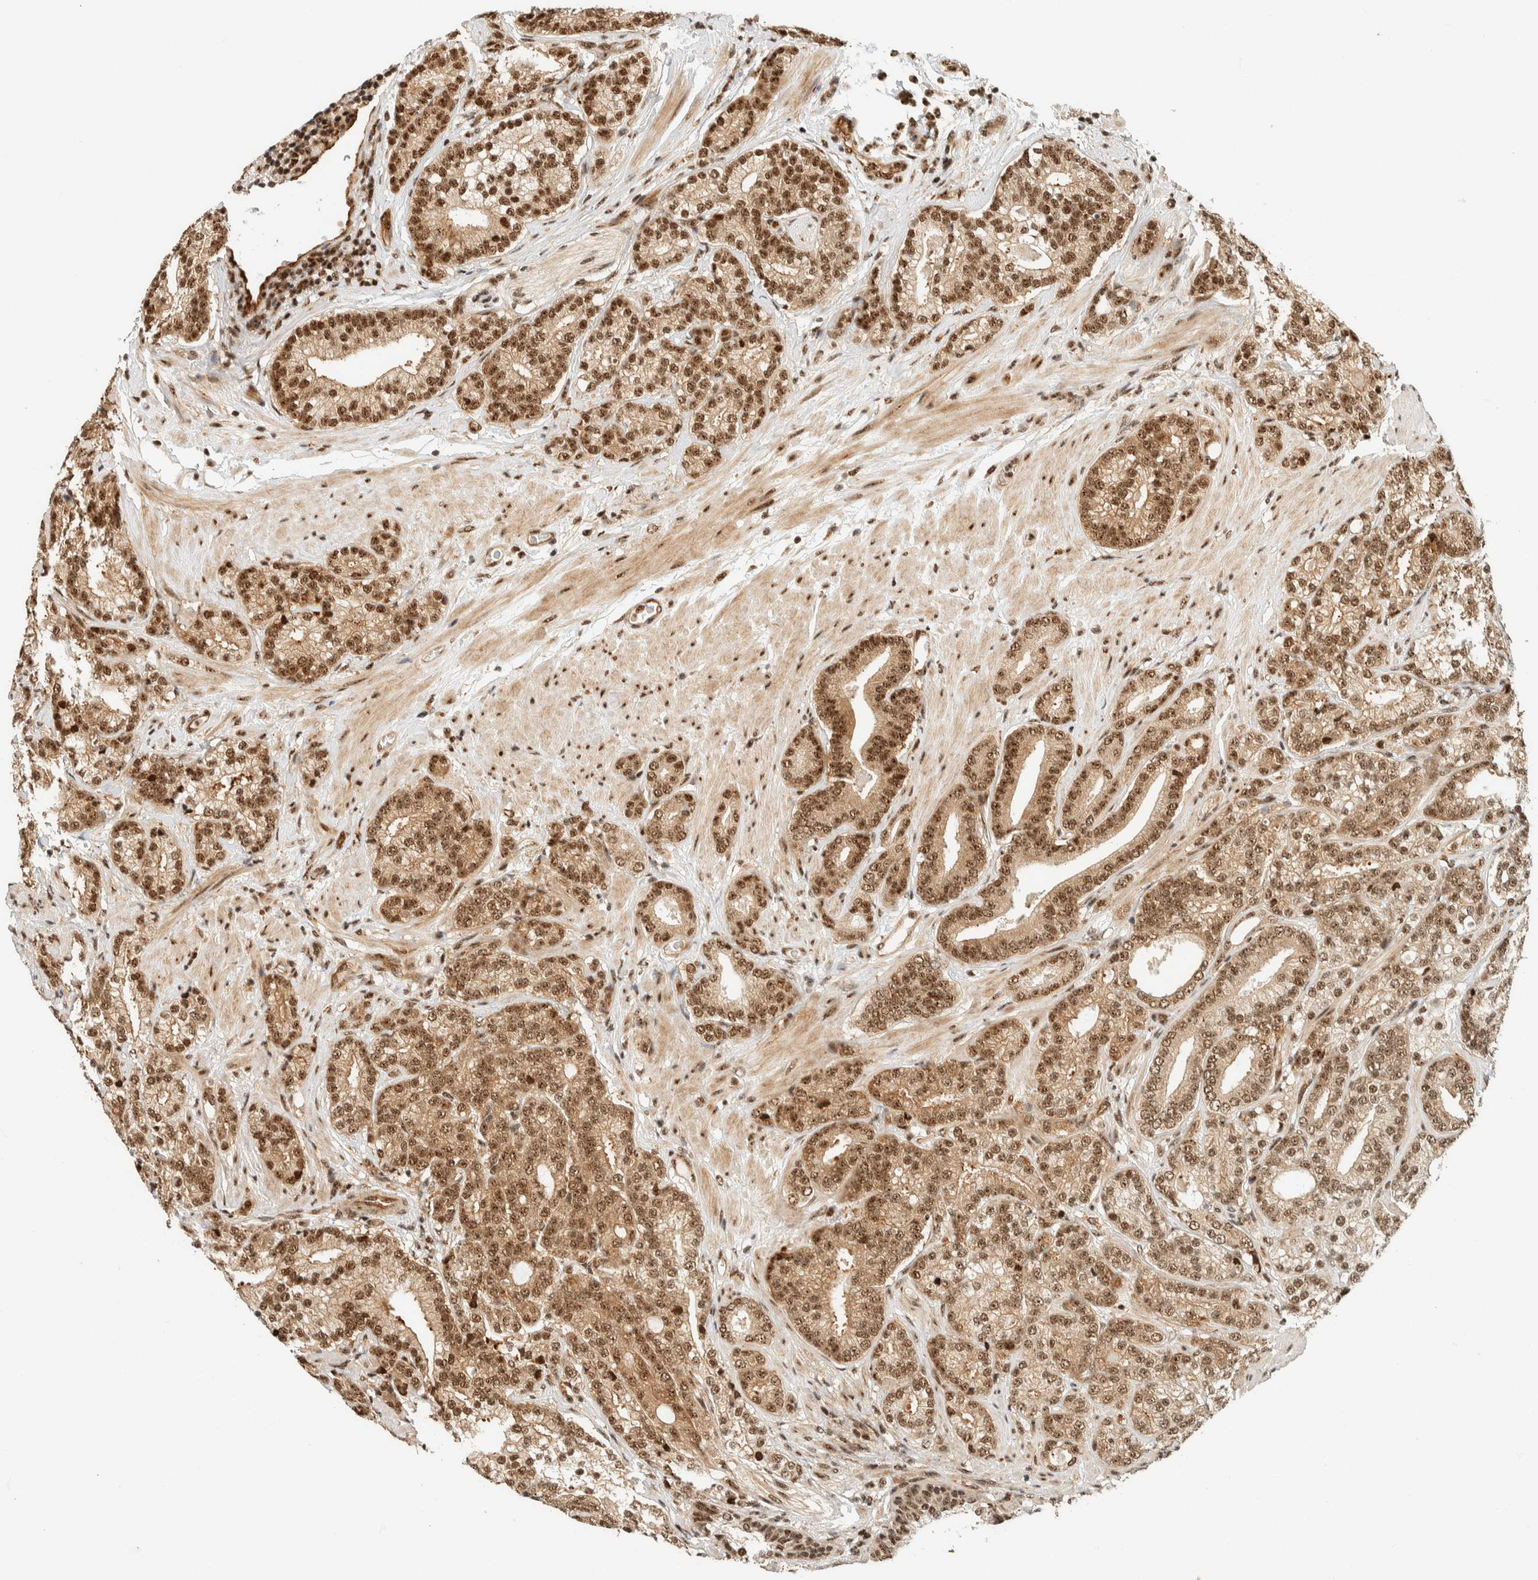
{"staining": {"intensity": "moderate", "quantity": ">75%", "location": "cytoplasmic/membranous,nuclear"}, "tissue": "prostate cancer", "cell_type": "Tumor cells", "image_type": "cancer", "snomed": [{"axis": "morphology", "description": "Adenocarcinoma, High grade"}, {"axis": "topography", "description": "Prostate"}], "caption": "This is an image of immunohistochemistry (IHC) staining of prostate high-grade adenocarcinoma, which shows moderate expression in the cytoplasmic/membranous and nuclear of tumor cells.", "gene": "SIK1", "patient": {"sex": "male", "age": 61}}